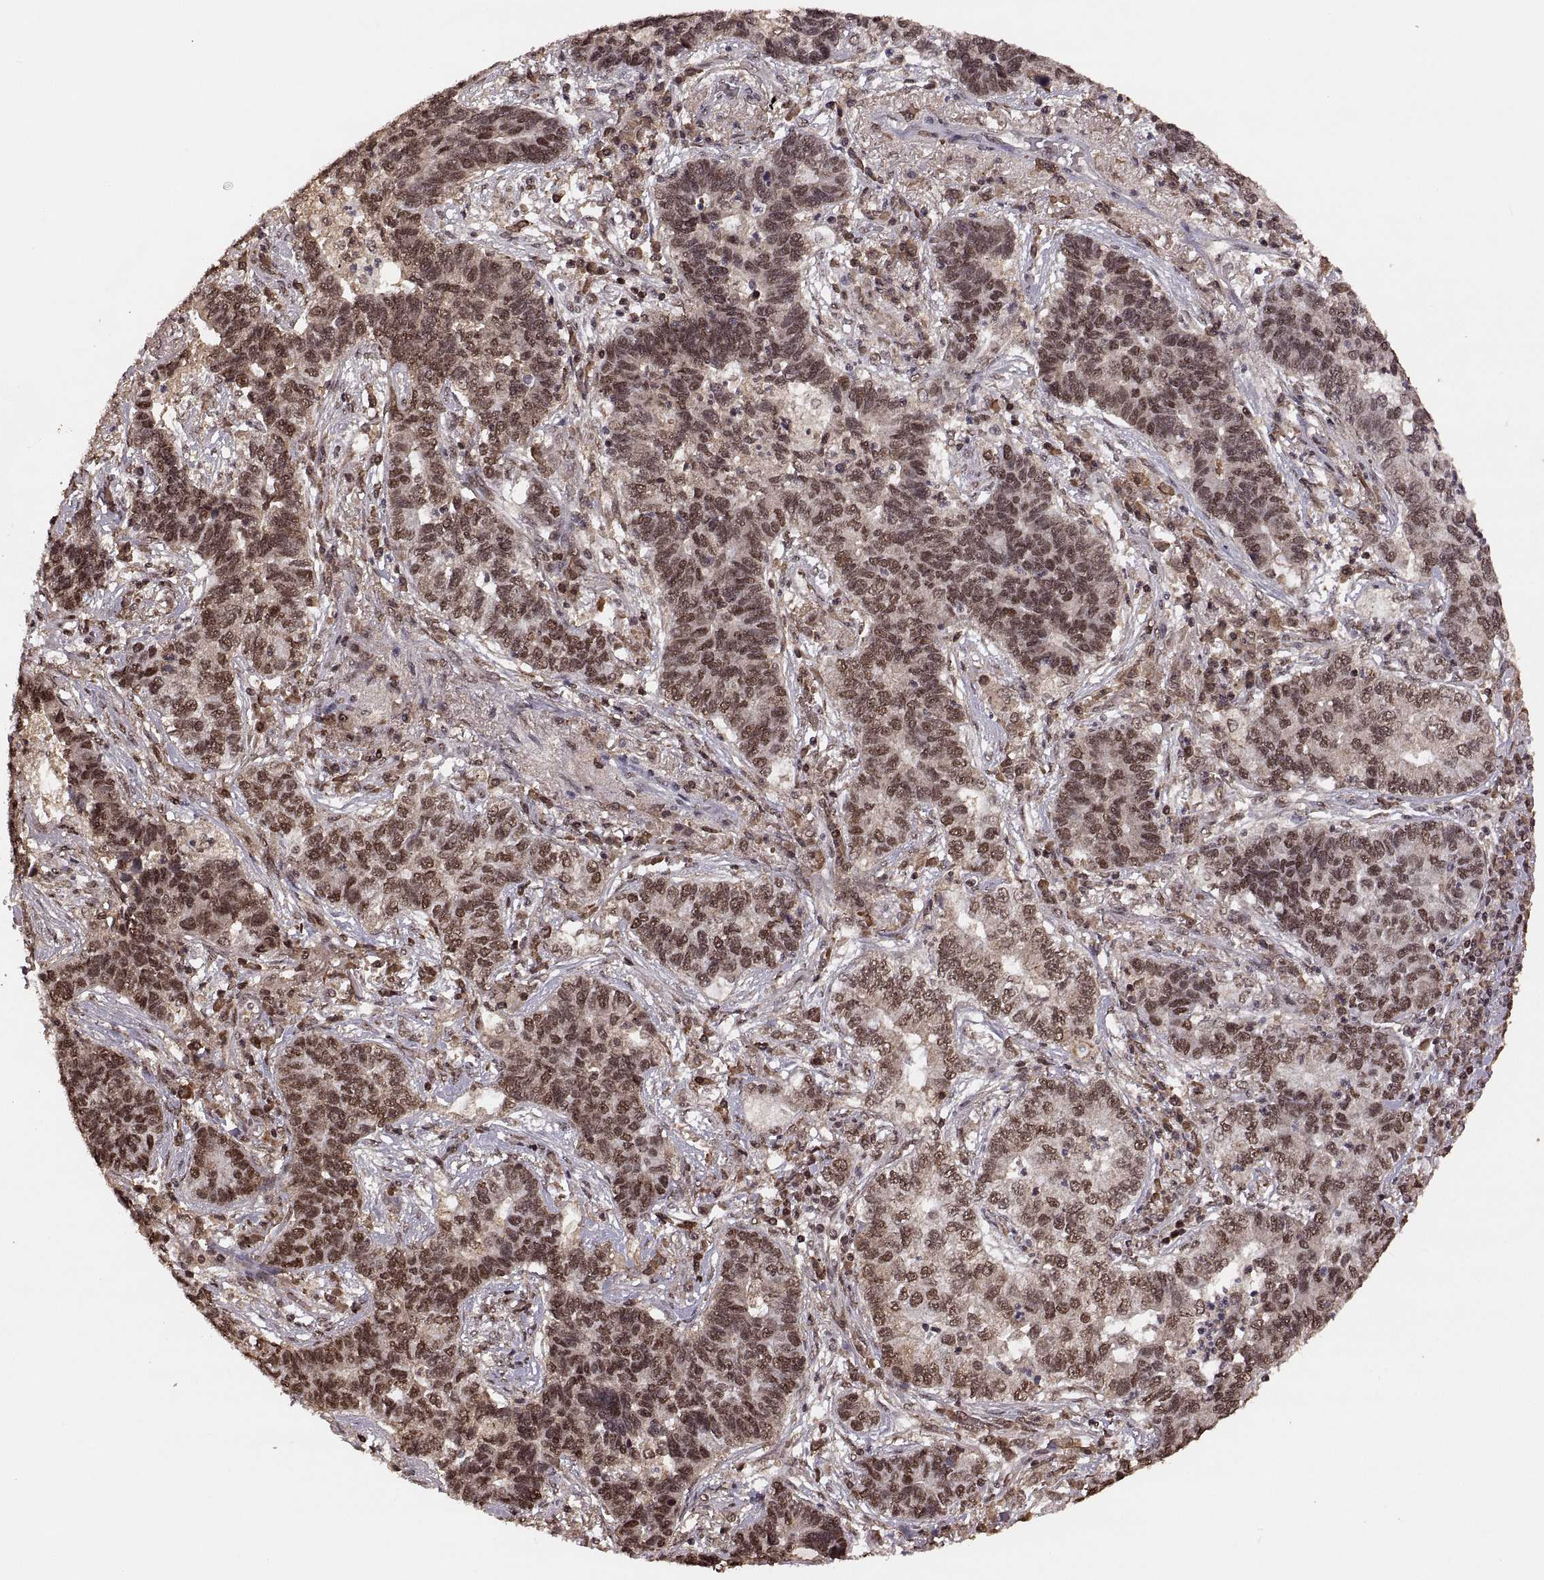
{"staining": {"intensity": "moderate", "quantity": ">75%", "location": "nuclear"}, "tissue": "lung cancer", "cell_type": "Tumor cells", "image_type": "cancer", "snomed": [{"axis": "morphology", "description": "Adenocarcinoma, NOS"}, {"axis": "topography", "description": "Lung"}], "caption": "There is medium levels of moderate nuclear staining in tumor cells of adenocarcinoma (lung), as demonstrated by immunohistochemical staining (brown color).", "gene": "RFT1", "patient": {"sex": "female", "age": 57}}